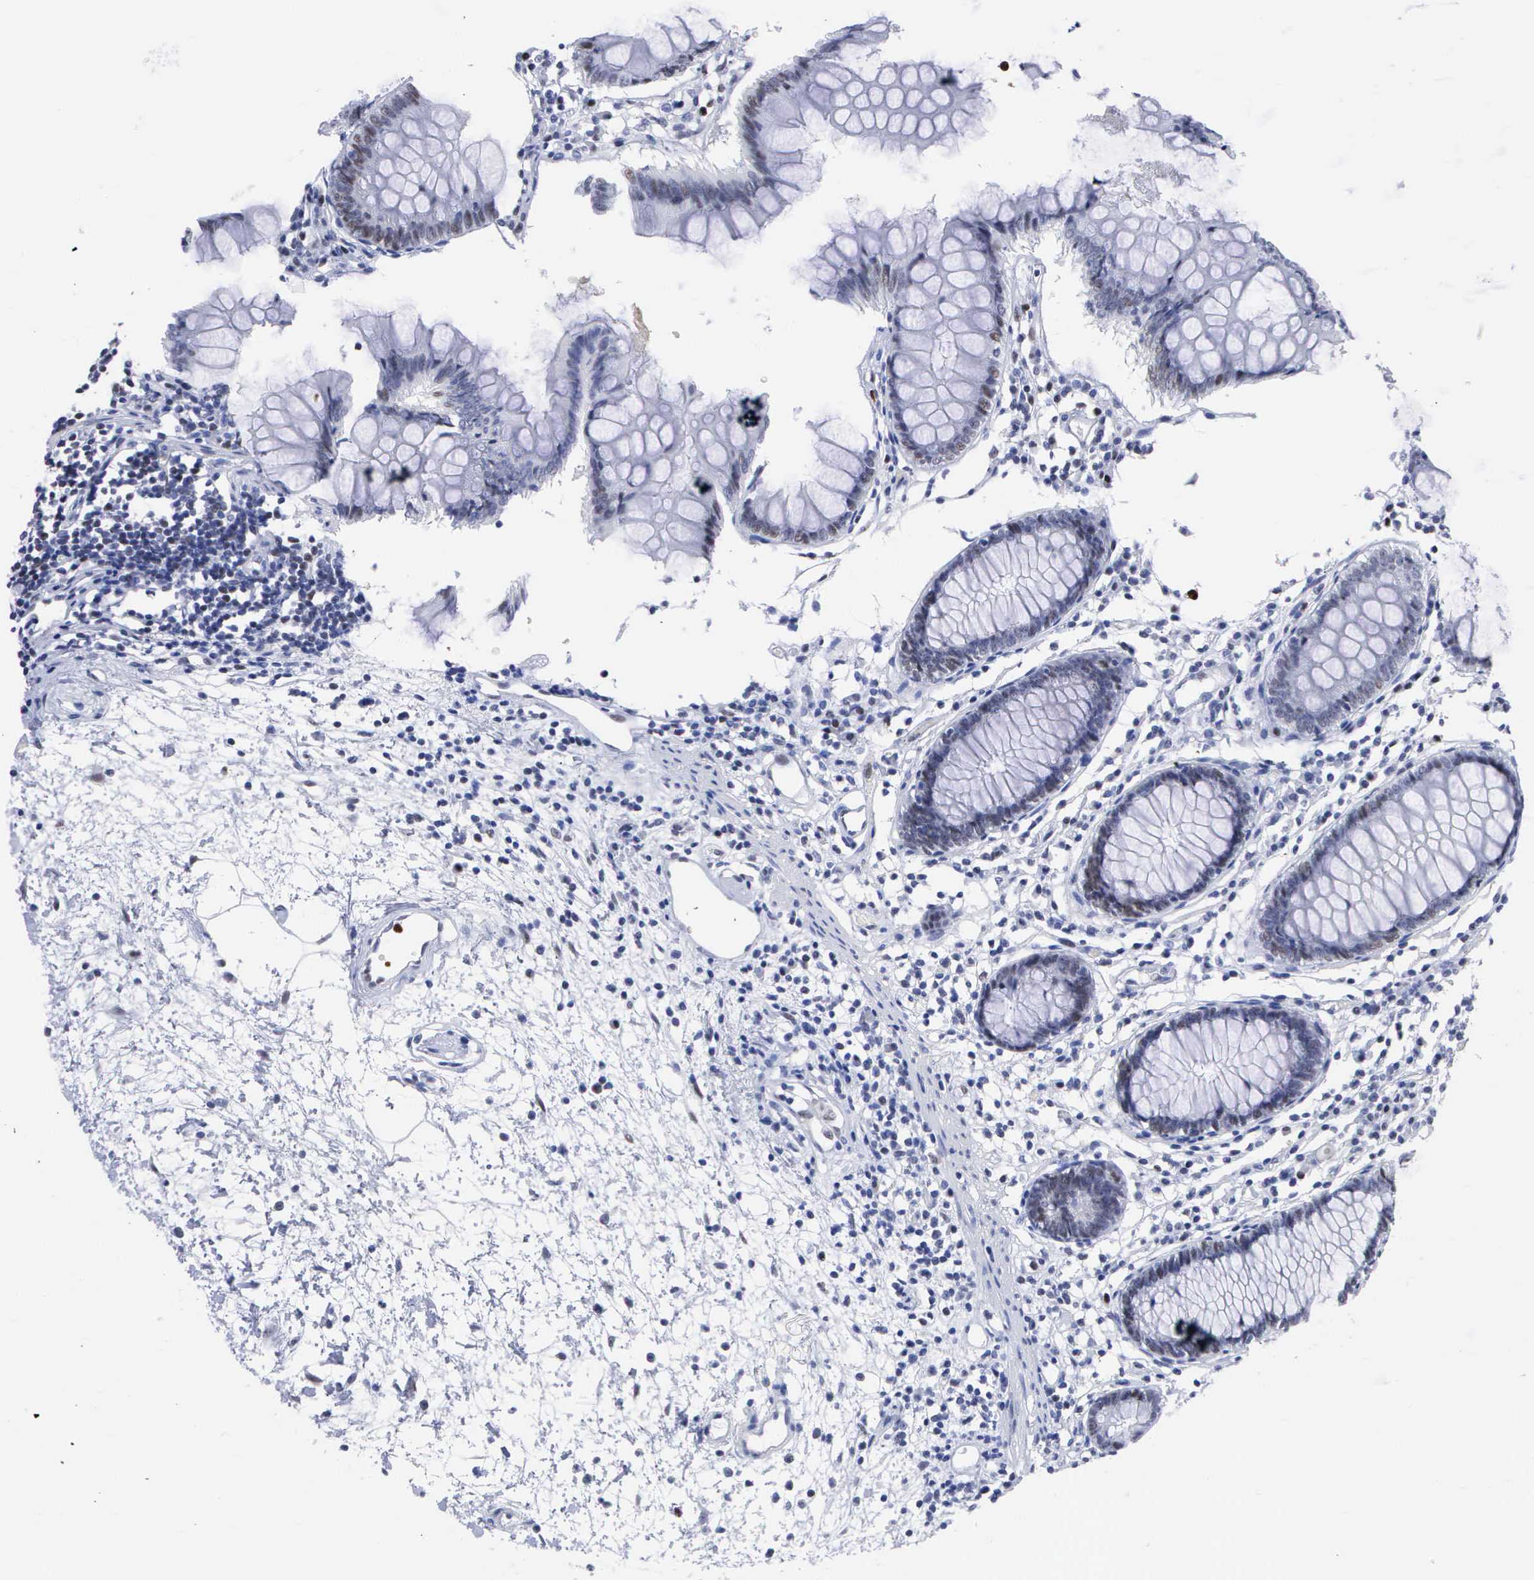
{"staining": {"intensity": "negative", "quantity": "none", "location": "none"}, "tissue": "colon", "cell_type": "Endothelial cells", "image_type": "normal", "snomed": [{"axis": "morphology", "description": "Normal tissue, NOS"}, {"axis": "topography", "description": "Colon"}], "caption": "Immunohistochemistry histopathology image of benign colon stained for a protein (brown), which displays no positivity in endothelial cells.", "gene": "SPIN3", "patient": {"sex": "female", "age": 55}}